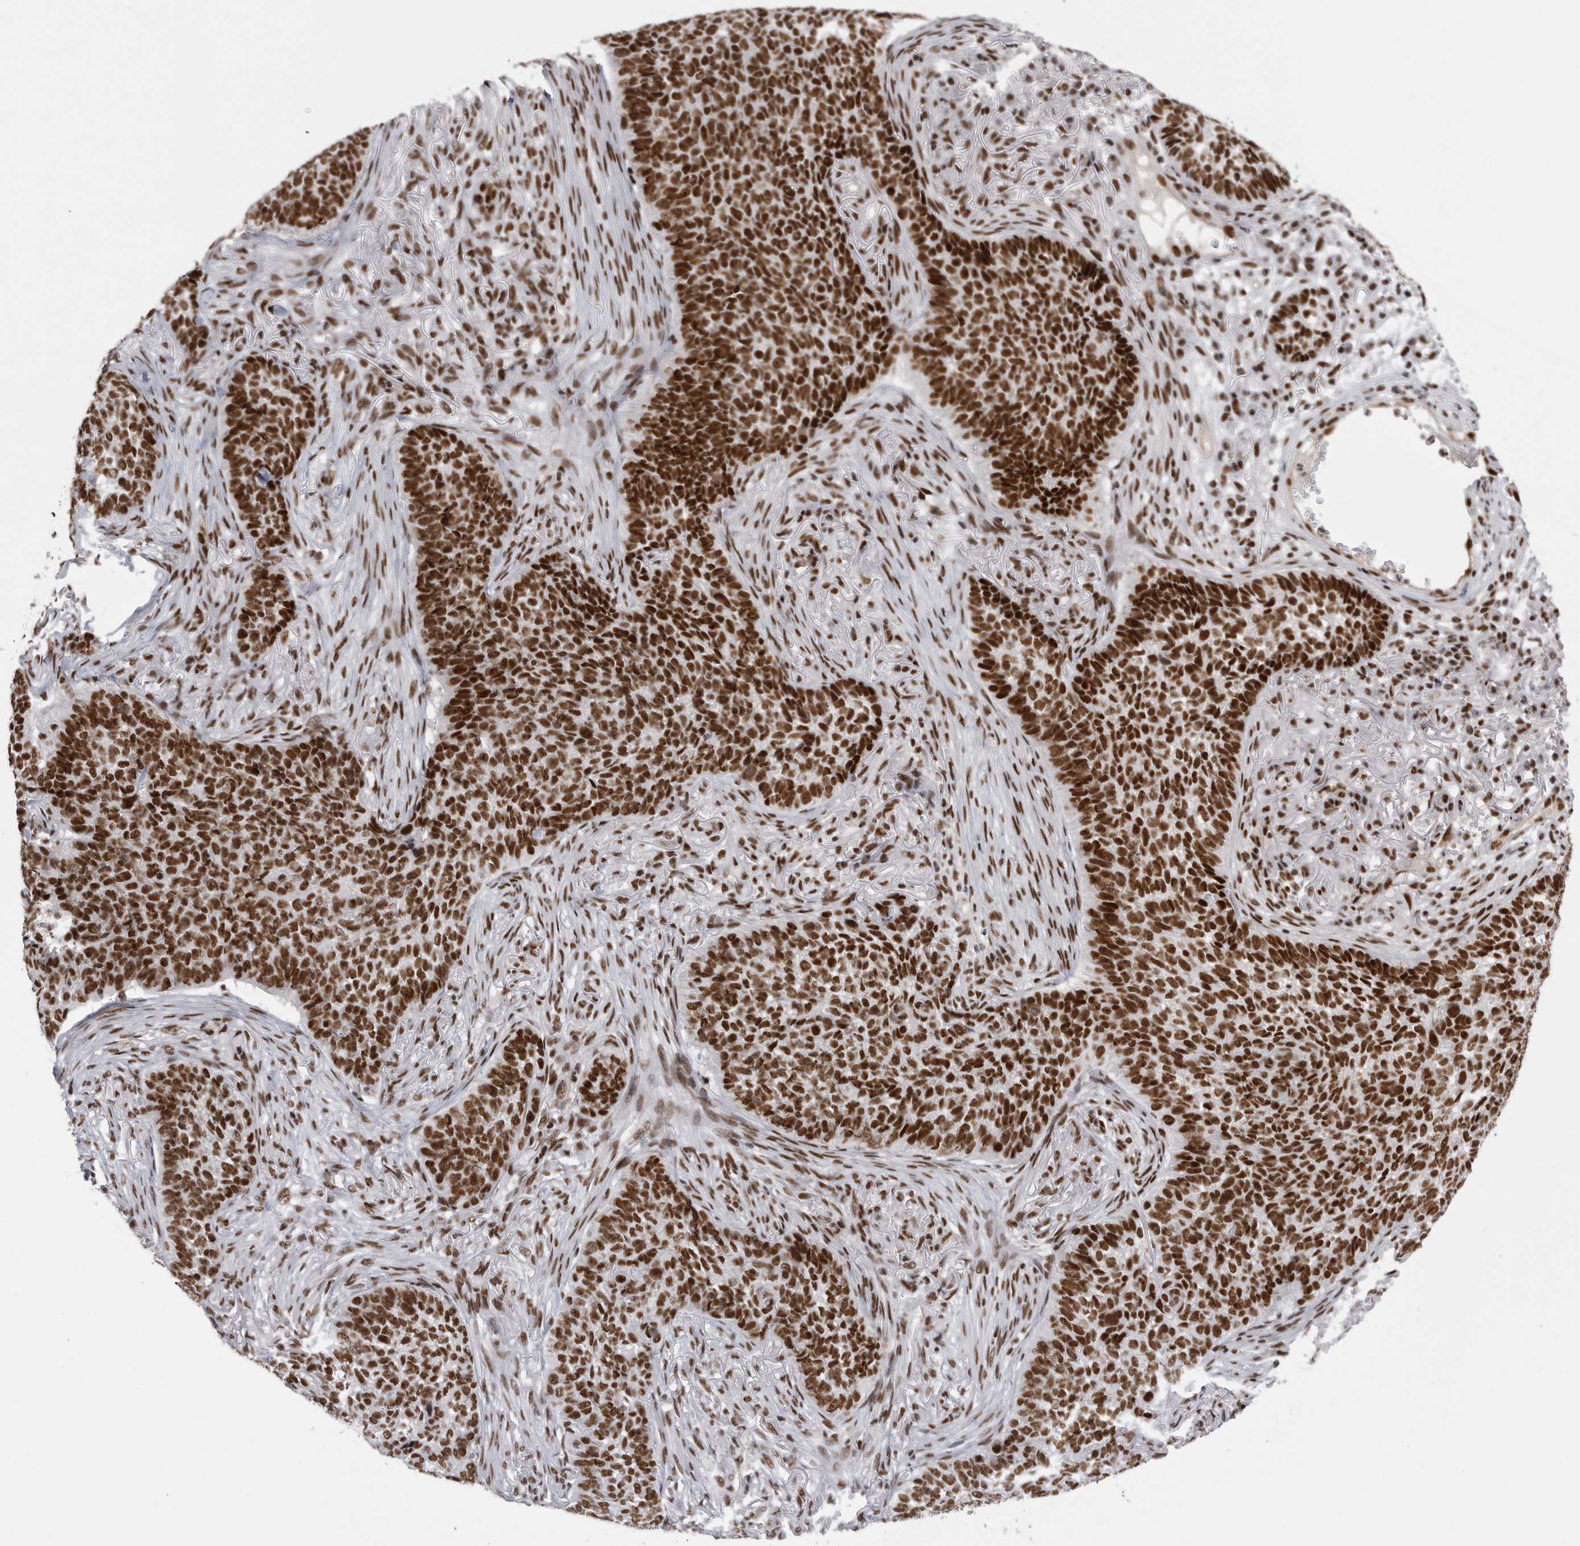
{"staining": {"intensity": "strong", "quantity": ">75%", "location": "nuclear"}, "tissue": "skin cancer", "cell_type": "Tumor cells", "image_type": "cancer", "snomed": [{"axis": "morphology", "description": "Basal cell carcinoma"}, {"axis": "topography", "description": "Skin"}], "caption": "Strong nuclear expression is present in about >75% of tumor cells in skin basal cell carcinoma.", "gene": "PPP1R8", "patient": {"sex": "male", "age": 85}}